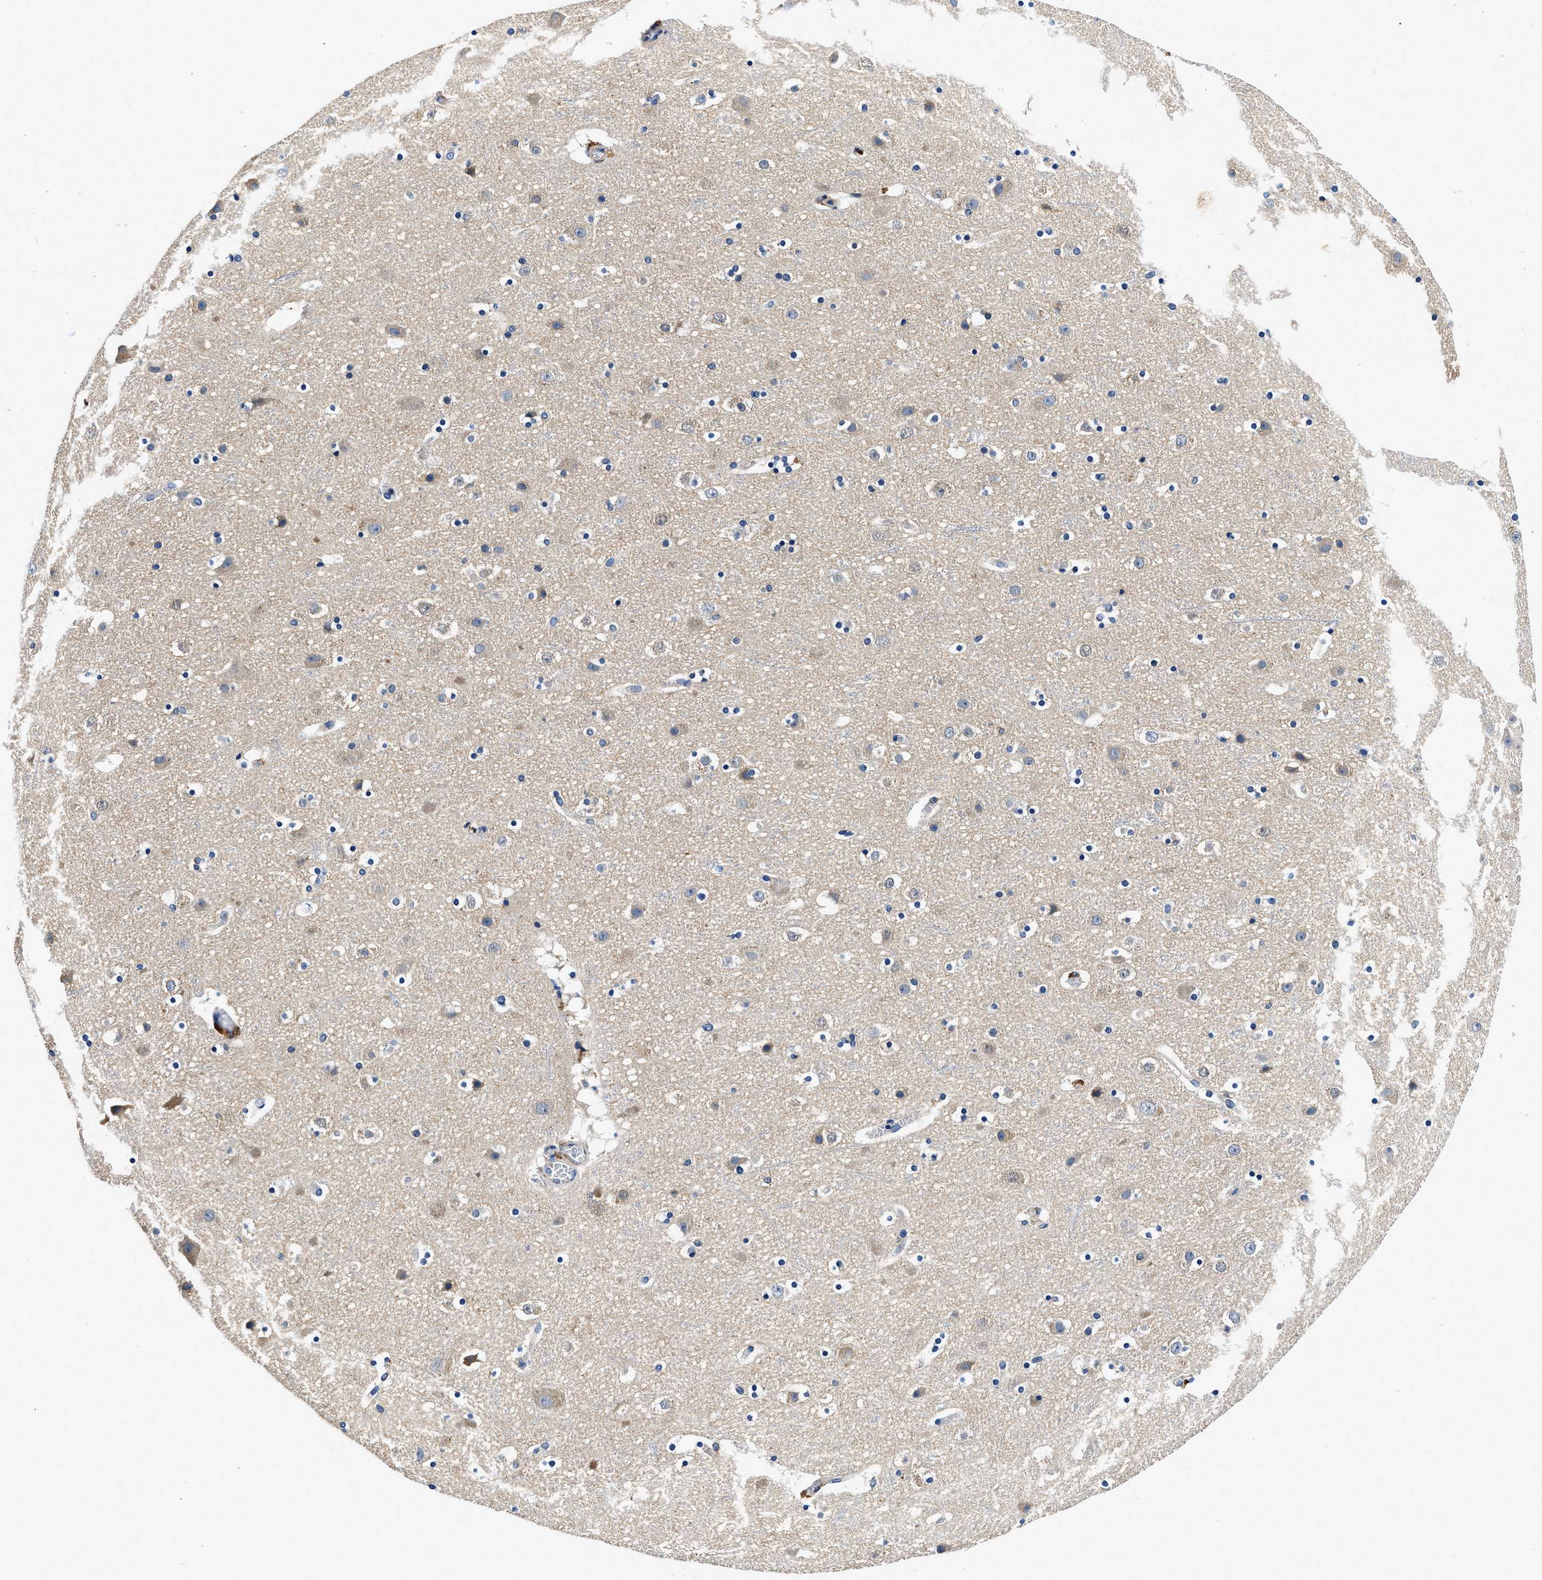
{"staining": {"intensity": "negative", "quantity": "none", "location": "none"}, "tissue": "cerebral cortex", "cell_type": "Endothelial cells", "image_type": "normal", "snomed": [{"axis": "morphology", "description": "Normal tissue, NOS"}, {"axis": "topography", "description": "Cerebral cortex"}], "caption": "Immunohistochemistry of normal human cerebral cortex displays no positivity in endothelial cells. (Immunohistochemistry, brightfield microscopy, high magnification).", "gene": "ZFAND3", "patient": {"sex": "male", "age": 45}}